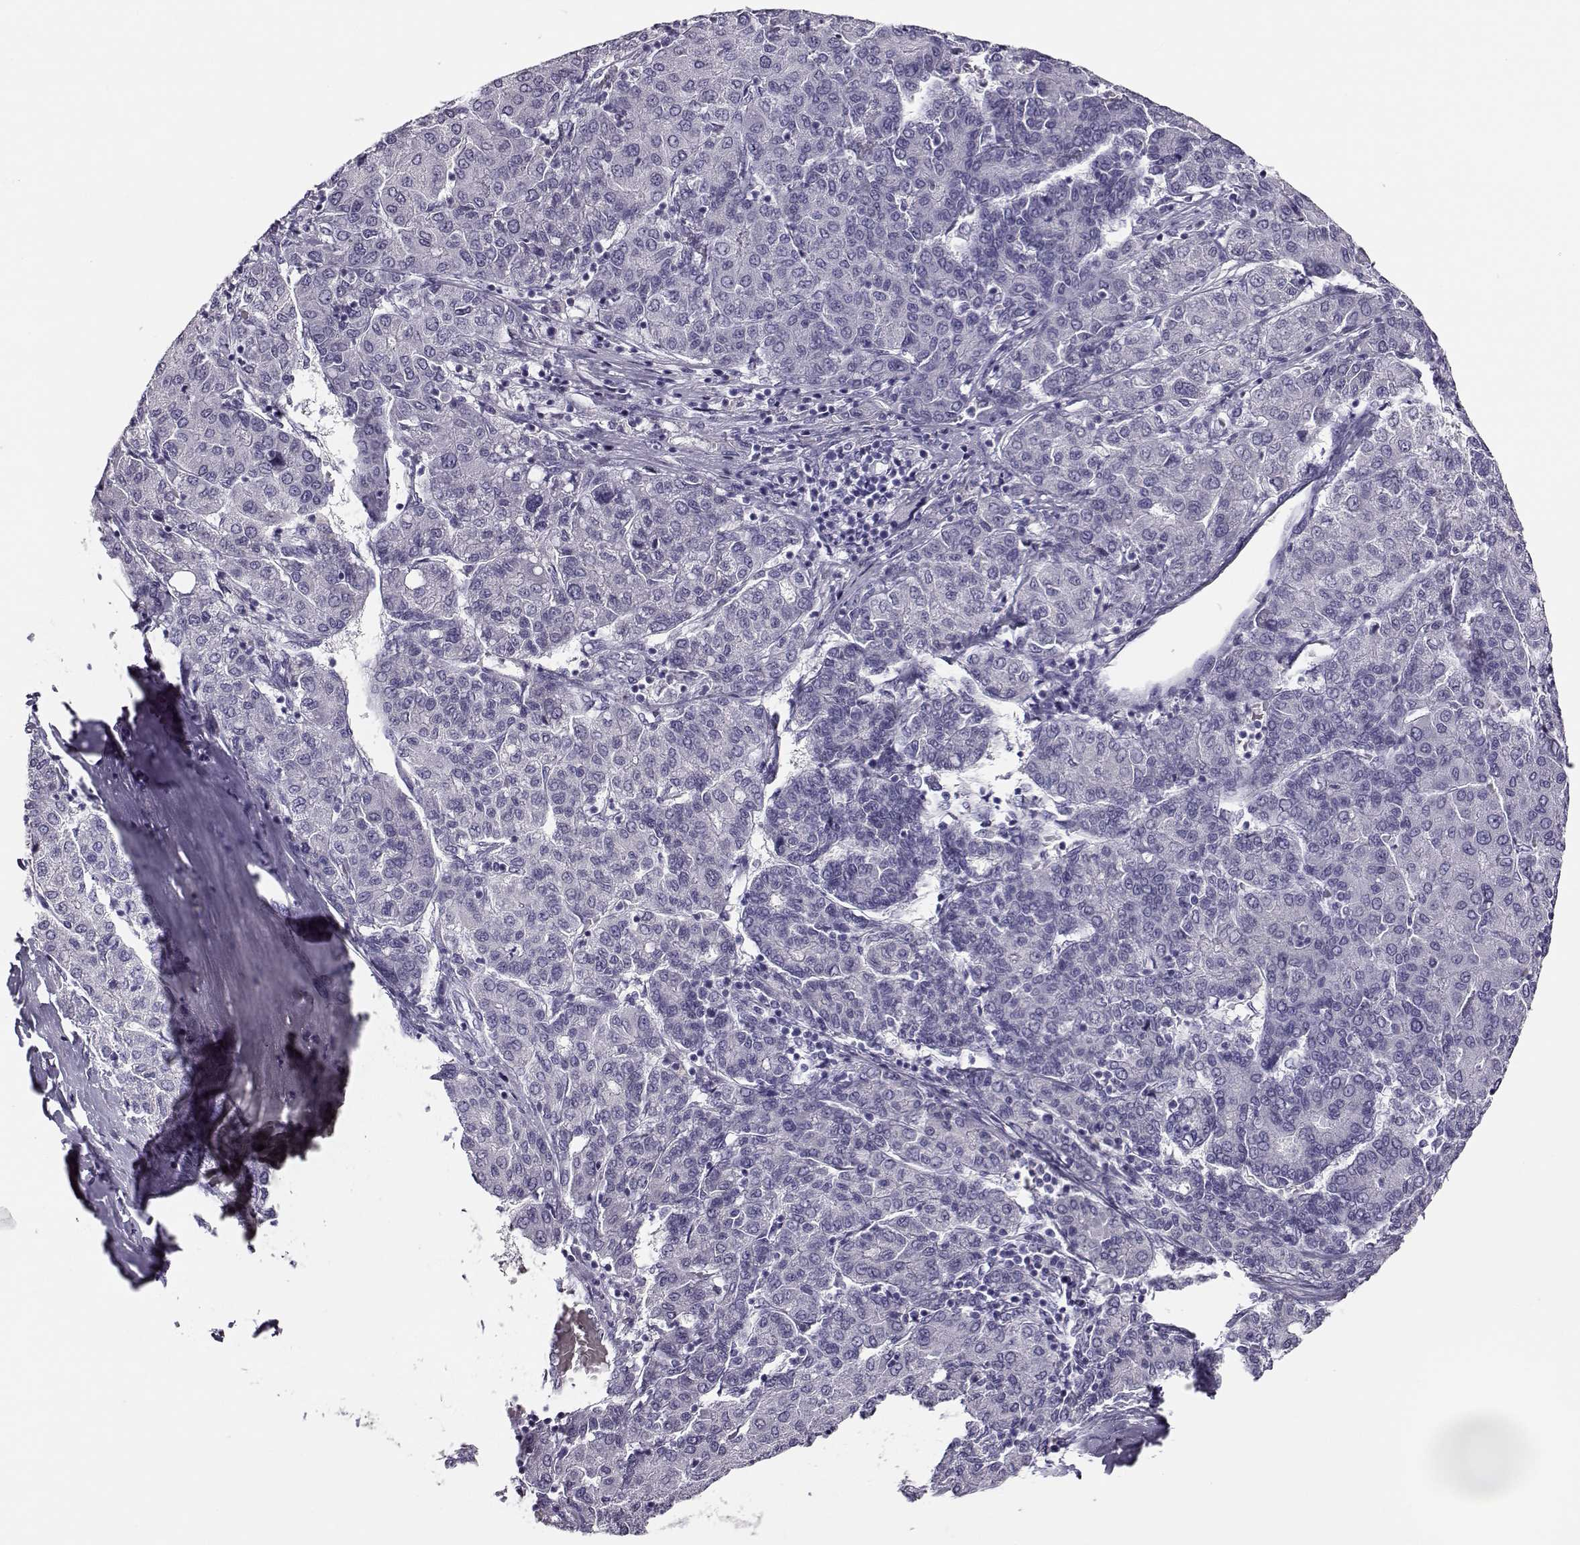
{"staining": {"intensity": "negative", "quantity": "none", "location": "none"}, "tissue": "liver cancer", "cell_type": "Tumor cells", "image_type": "cancer", "snomed": [{"axis": "morphology", "description": "Carcinoma, Hepatocellular, NOS"}, {"axis": "topography", "description": "Liver"}], "caption": "High power microscopy image of an immunohistochemistry (IHC) photomicrograph of hepatocellular carcinoma (liver), revealing no significant staining in tumor cells. (Stains: DAB (3,3'-diaminobenzidine) IHC with hematoxylin counter stain, Microscopy: brightfield microscopy at high magnification).", "gene": "RHOXF2", "patient": {"sex": "male", "age": 65}}